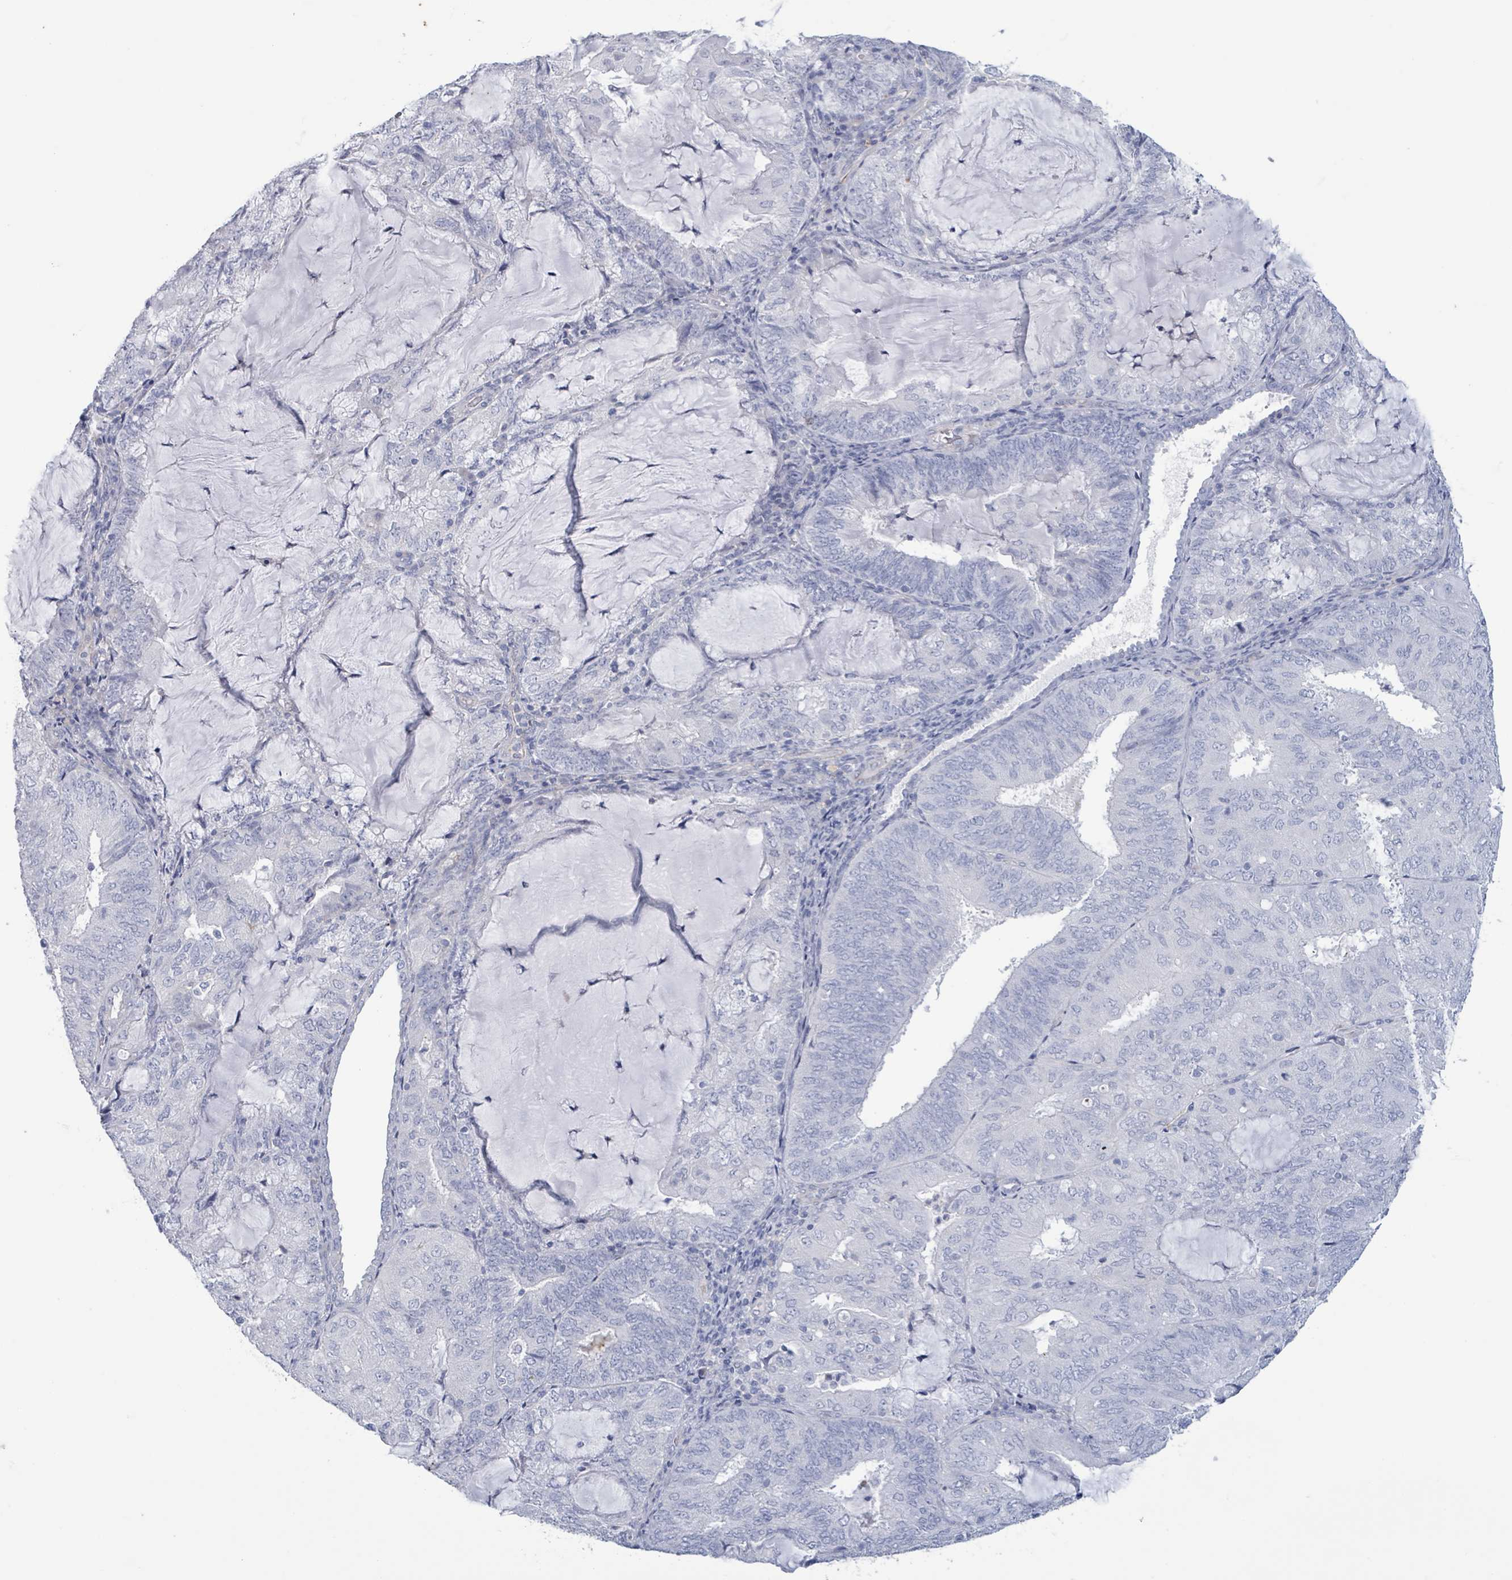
{"staining": {"intensity": "negative", "quantity": "none", "location": "none"}, "tissue": "endometrial cancer", "cell_type": "Tumor cells", "image_type": "cancer", "snomed": [{"axis": "morphology", "description": "Adenocarcinoma, NOS"}, {"axis": "topography", "description": "Endometrium"}], "caption": "Endometrial cancer (adenocarcinoma) stained for a protein using immunohistochemistry (IHC) displays no expression tumor cells.", "gene": "PKLR", "patient": {"sex": "female", "age": 81}}